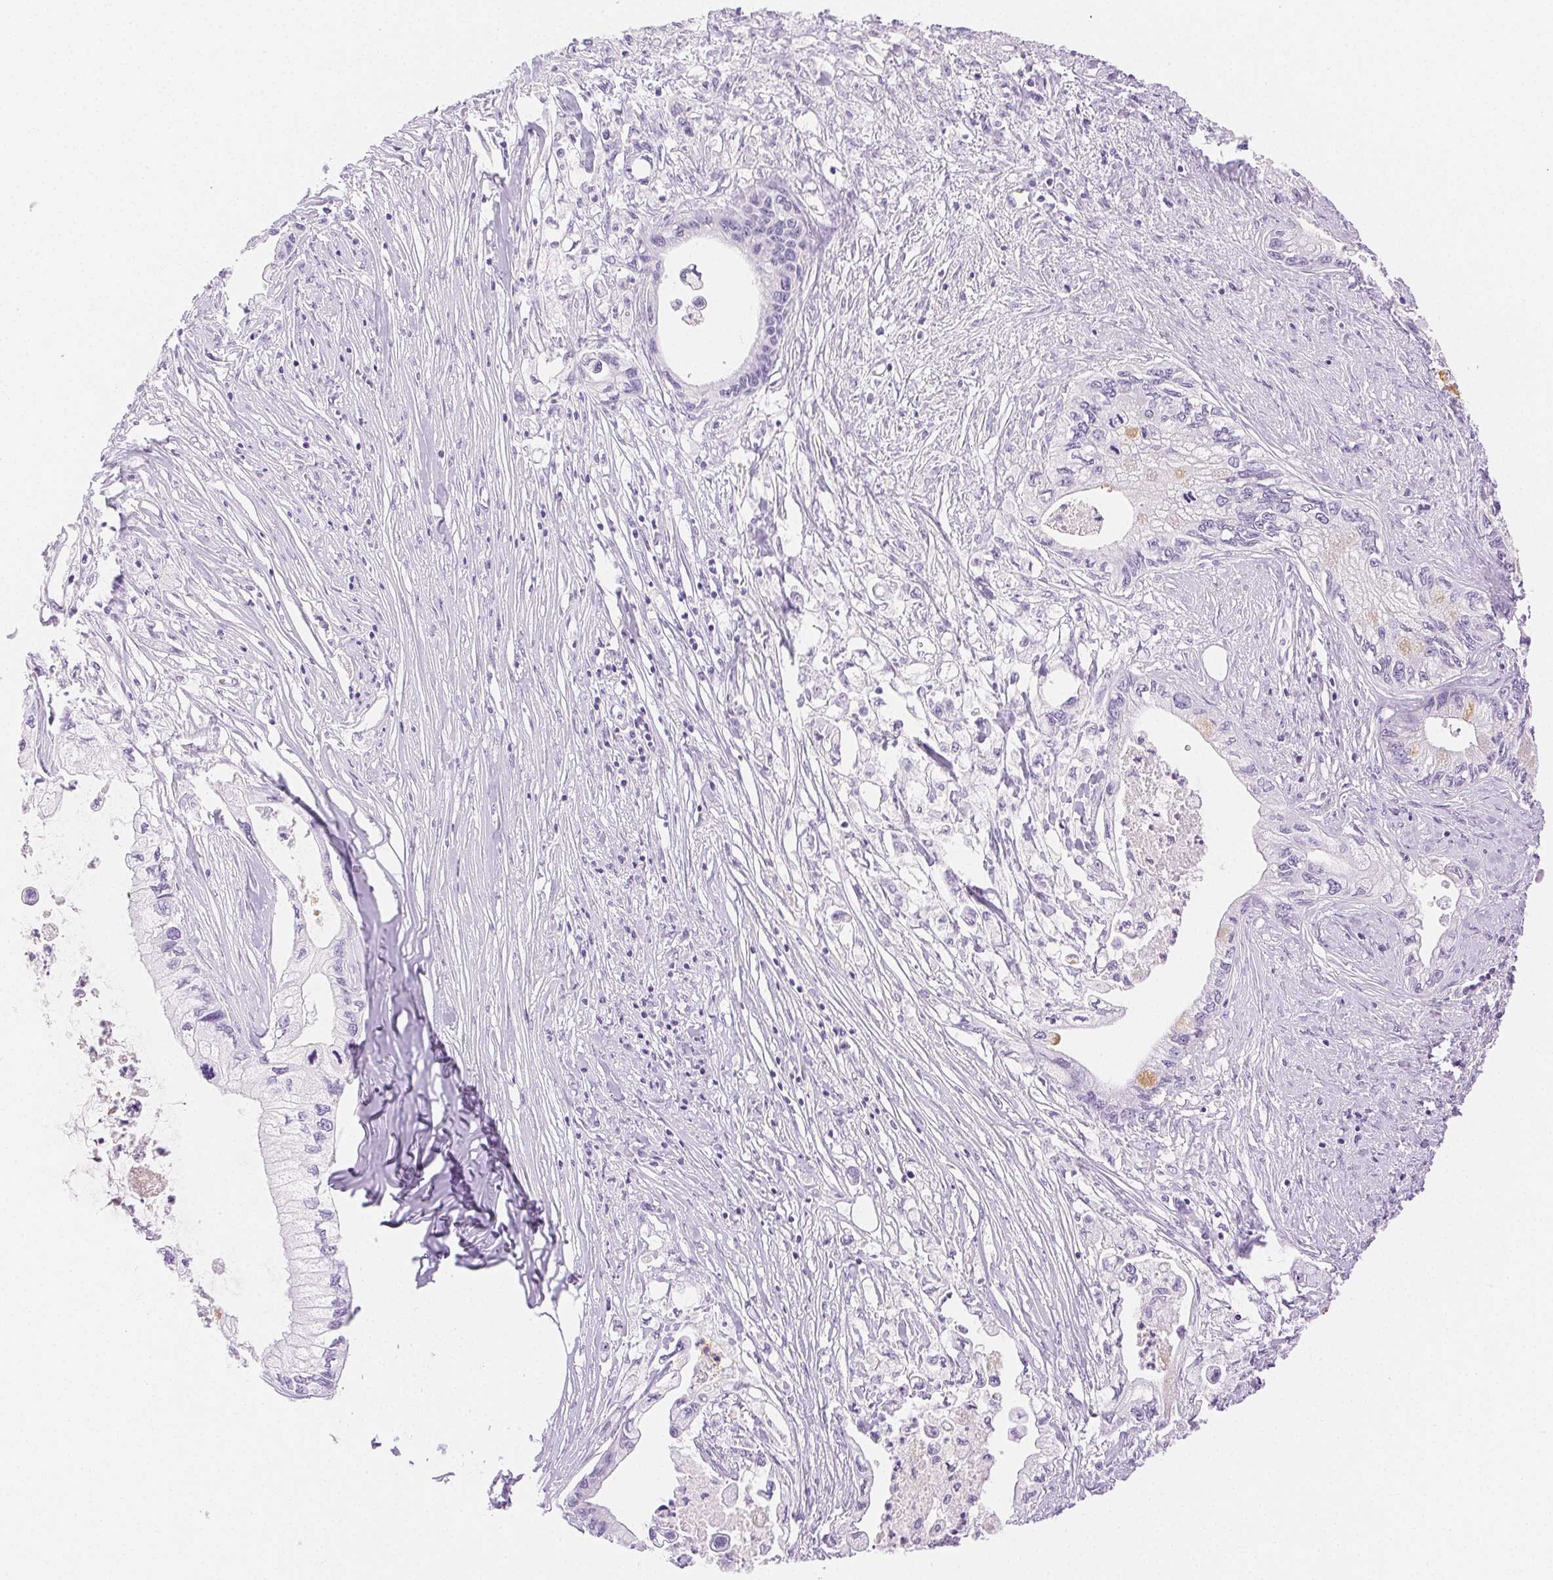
{"staining": {"intensity": "negative", "quantity": "none", "location": "none"}, "tissue": "pancreatic cancer", "cell_type": "Tumor cells", "image_type": "cancer", "snomed": [{"axis": "morphology", "description": "Adenocarcinoma, NOS"}, {"axis": "topography", "description": "Pancreas"}], "caption": "Pancreatic cancer was stained to show a protein in brown. There is no significant staining in tumor cells.", "gene": "SPACA4", "patient": {"sex": "male", "age": 61}}